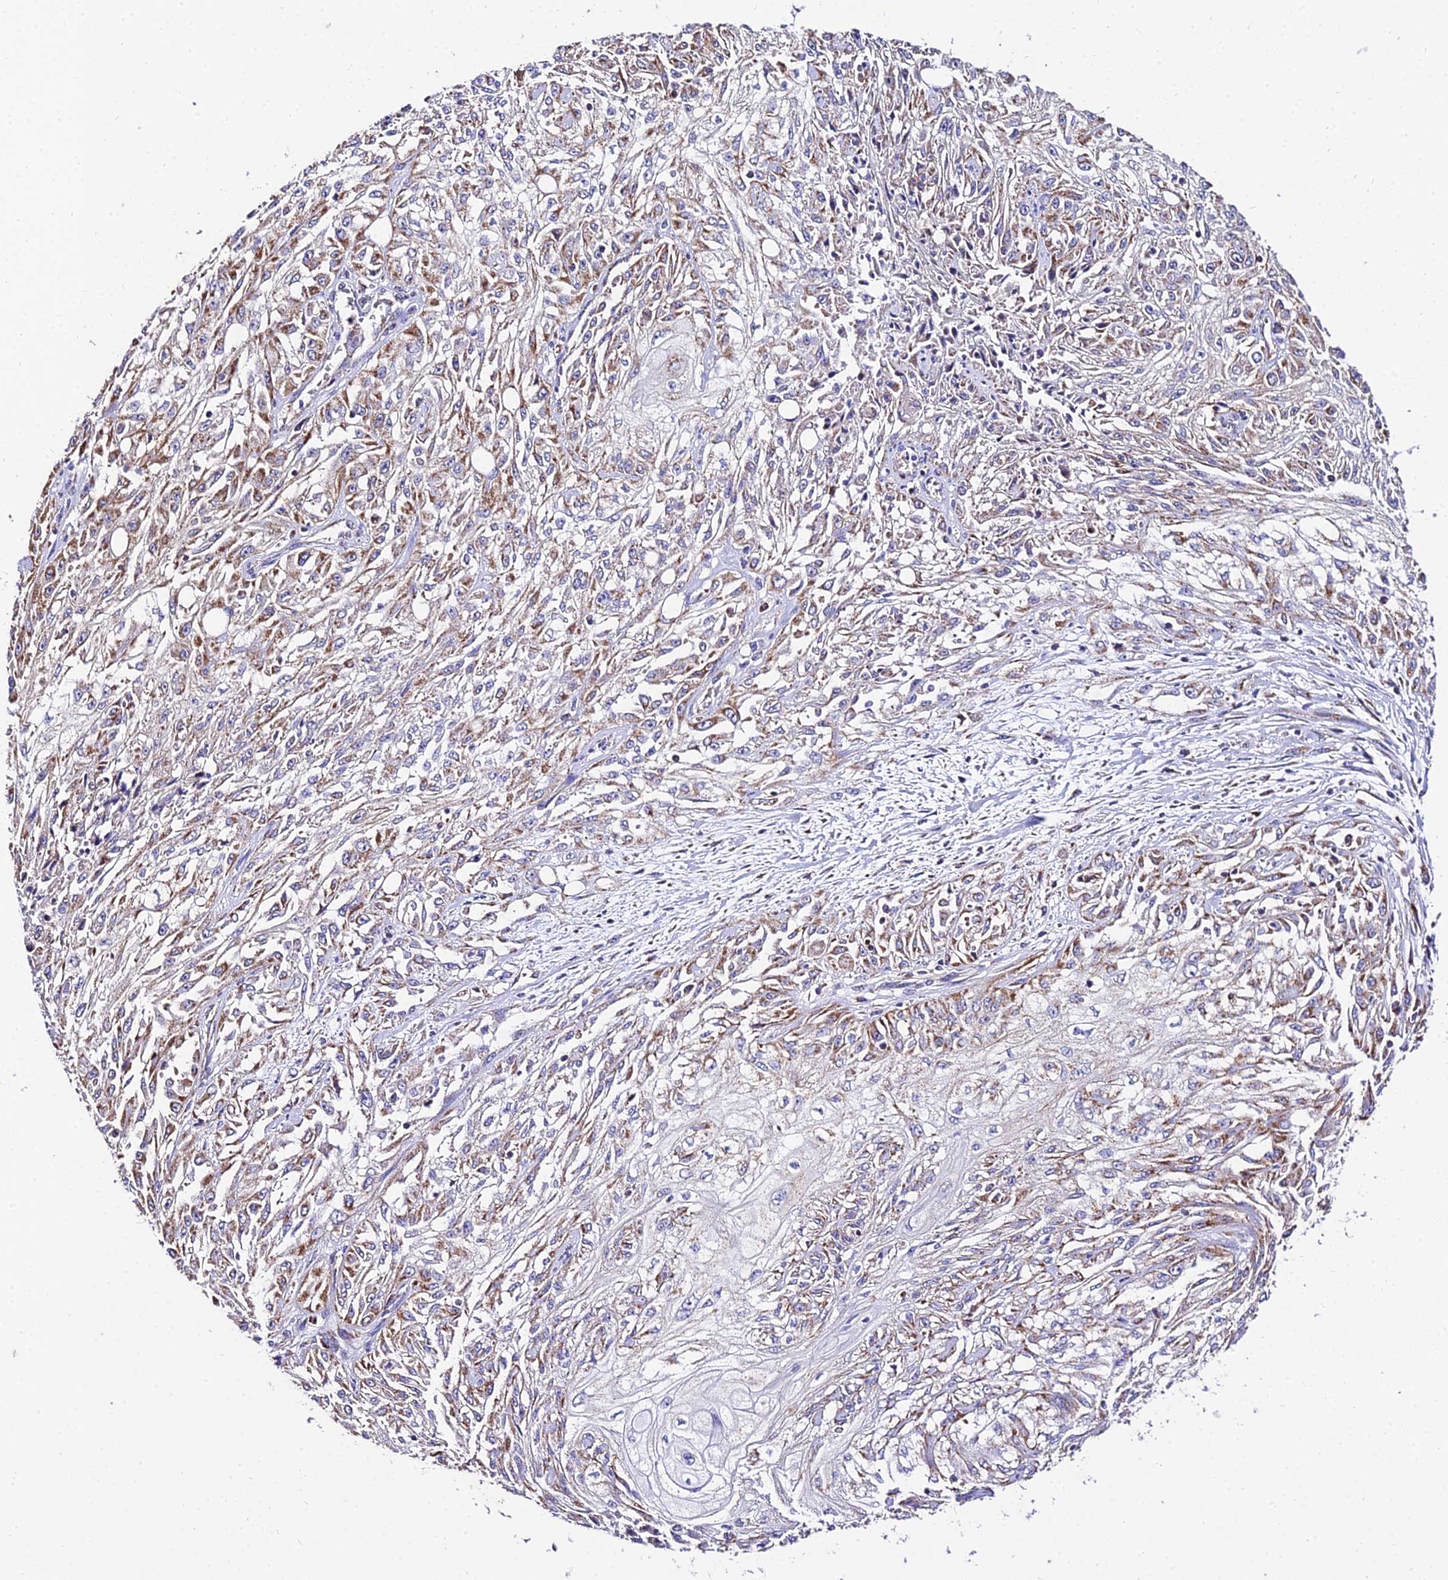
{"staining": {"intensity": "moderate", "quantity": ">75%", "location": "cytoplasmic/membranous"}, "tissue": "skin cancer", "cell_type": "Tumor cells", "image_type": "cancer", "snomed": [{"axis": "morphology", "description": "Squamous cell carcinoma, NOS"}, {"axis": "morphology", "description": "Squamous cell carcinoma, metastatic, NOS"}, {"axis": "topography", "description": "Skin"}, {"axis": "topography", "description": "Lymph node"}], "caption": "Human skin squamous cell carcinoma stained with a brown dye demonstrates moderate cytoplasmic/membranous positive positivity in about >75% of tumor cells.", "gene": "OCIAD1", "patient": {"sex": "male", "age": 75}}